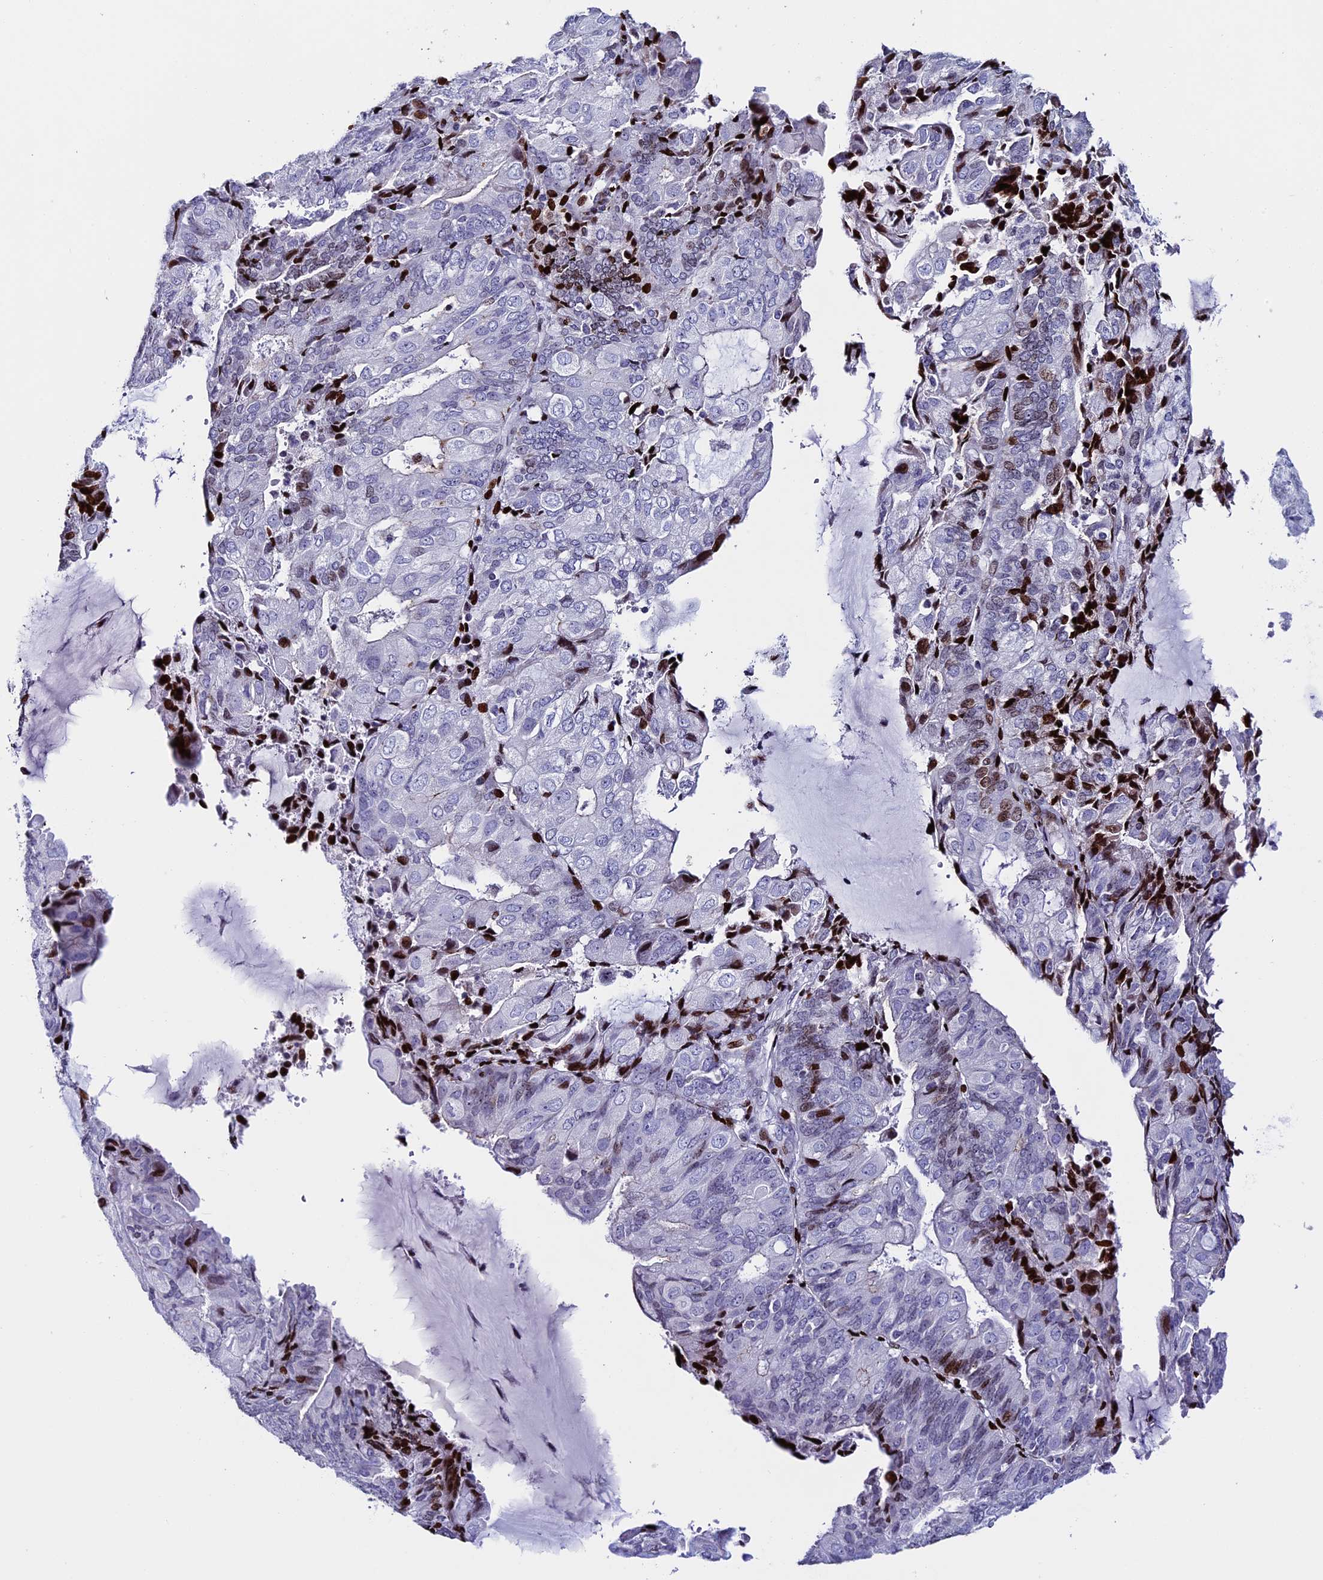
{"staining": {"intensity": "negative", "quantity": "none", "location": "none"}, "tissue": "endometrial cancer", "cell_type": "Tumor cells", "image_type": "cancer", "snomed": [{"axis": "morphology", "description": "Adenocarcinoma, NOS"}, {"axis": "topography", "description": "Endometrium"}], "caption": "Immunohistochemical staining of endometrial adenocarcinoma demonstrates no significant positivity in tumor cells.", "gene": "BTBD3", "patient": {"sex": "female", "age": 81}}